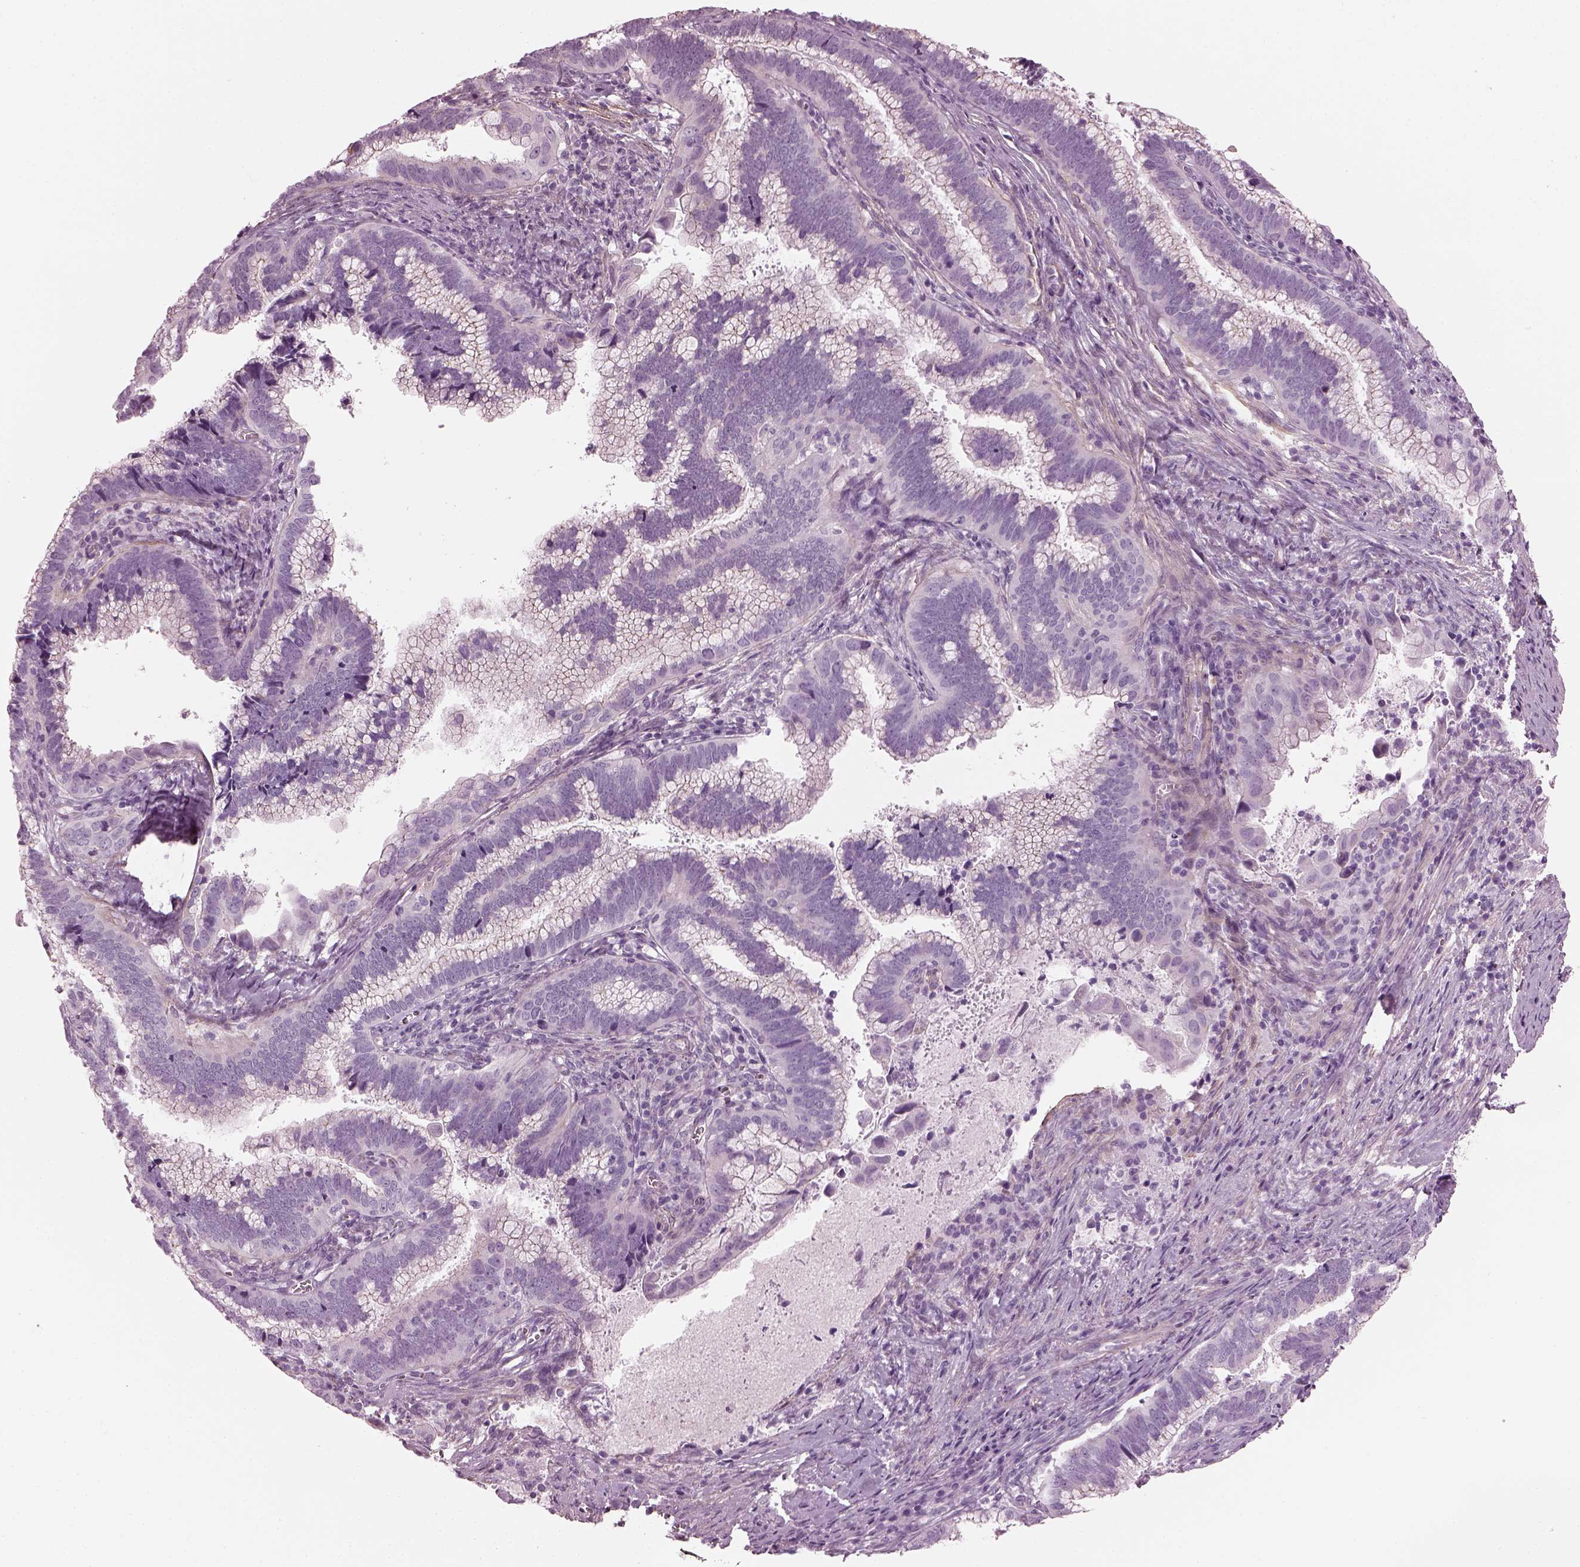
{"staining": {"intensity": "negative", "quantity": "none", "location": "none"}, "tissue": "cervical cancer", "cell_type": "Tumor cells", "image_type": "cancer", "snomed": [{"axis": "morphology", "description": "Adenocarcinoma, NOS"}, {"axis": "topography", "description": "Cervix"}], "caption": "Tumor cells show no significant protein expression in adenocarcinoma (cervical).", "gene": "BFSP1", "patient": {"sex": "female", "age": 61}}